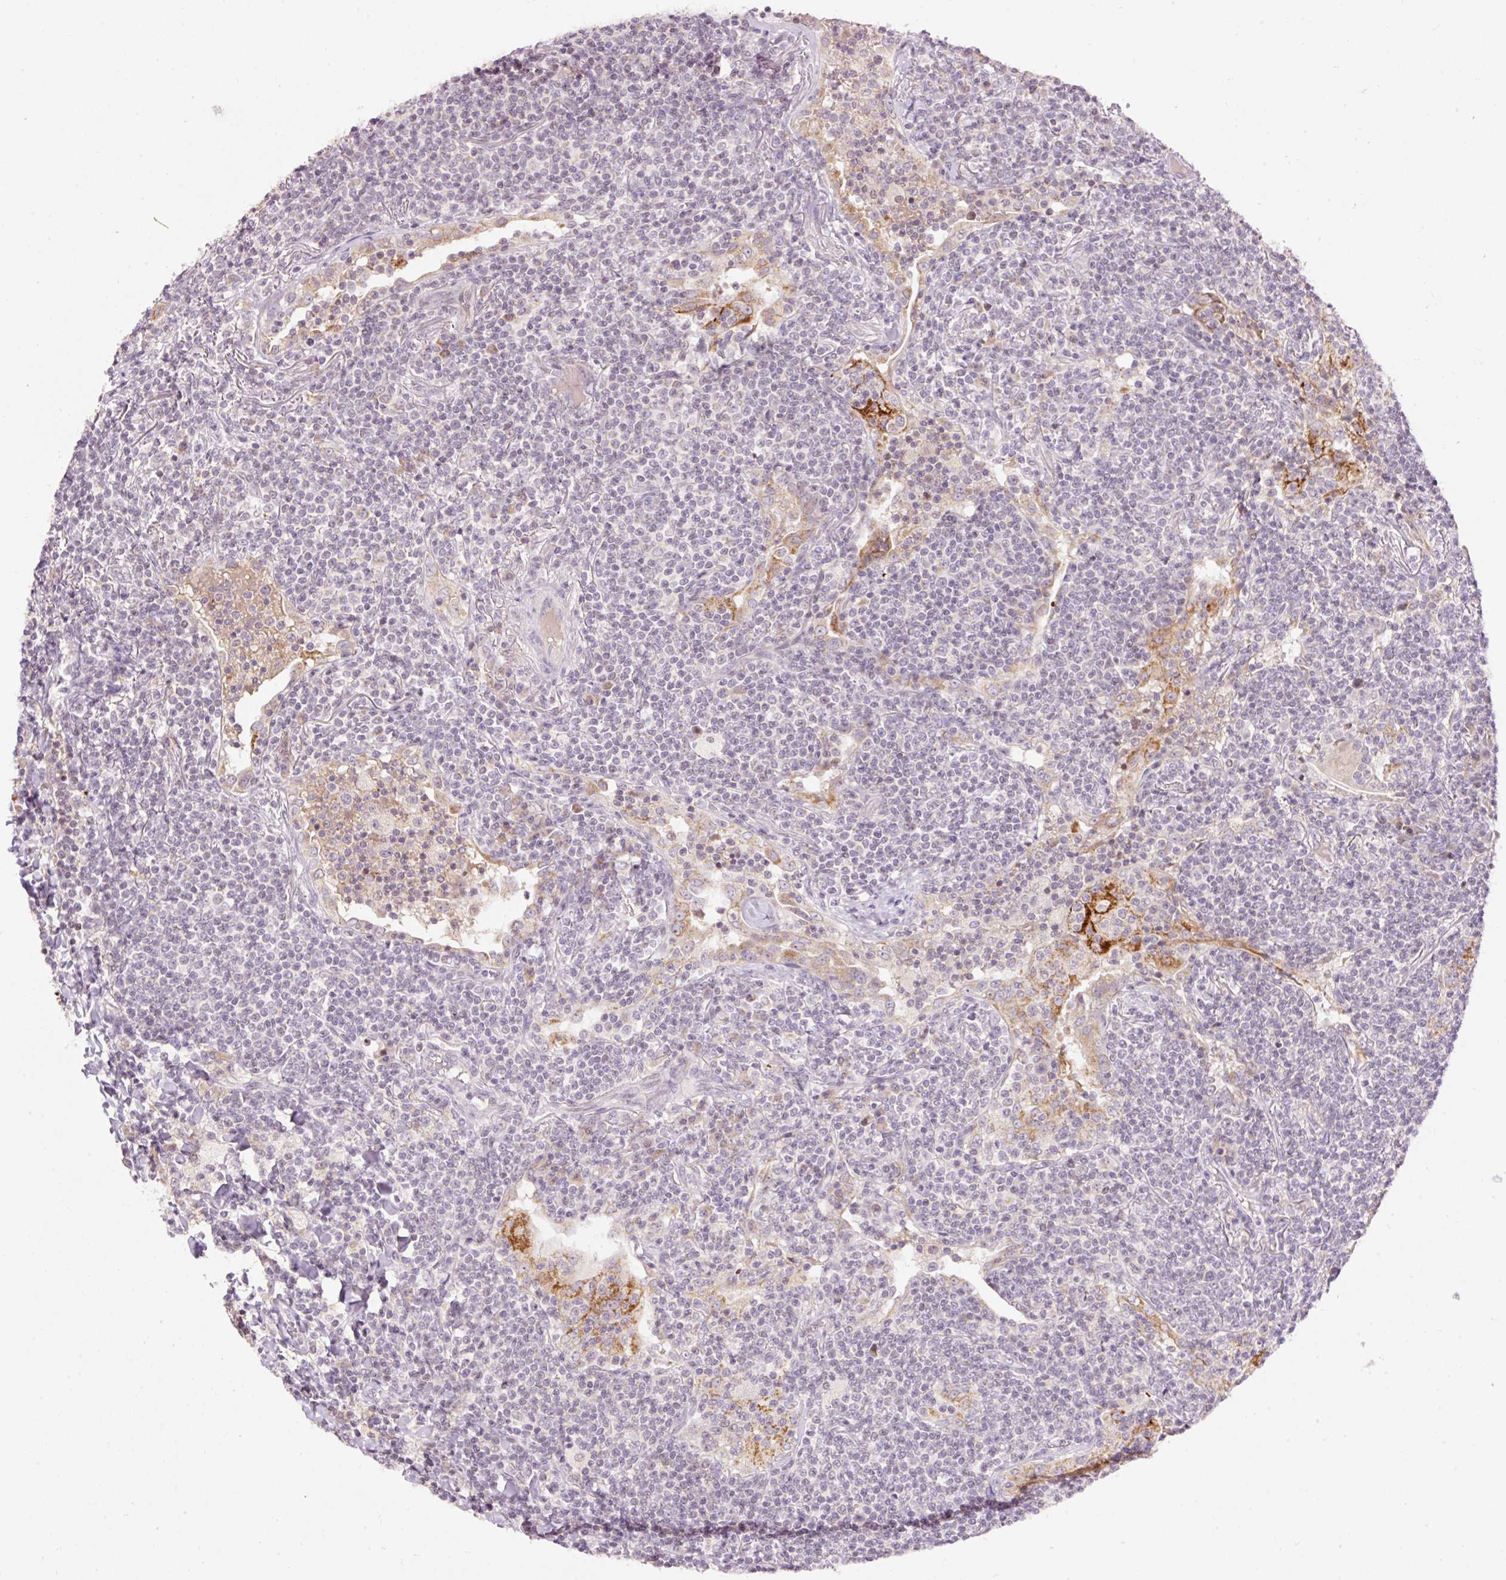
{"staining": {"intensity": "negative", "quantity": "none", "location": "none"}, "tissue": "lymphoma", "cell_type": "Tumor cells", "image_type": "cancer", "snomed": [{"axis": "morphology", "description": "Malignant lymphoma, non-Hodgkin's type, Low grade"}, {"axis": "topography", "description": "Lung"}], "caption": "An IHC photomicrograph of lymphoma is shown. There is no staining in tumor cells of lymphoma.", "gene": "ABHD11", "patient": {"sex": "female", "age": 71}}